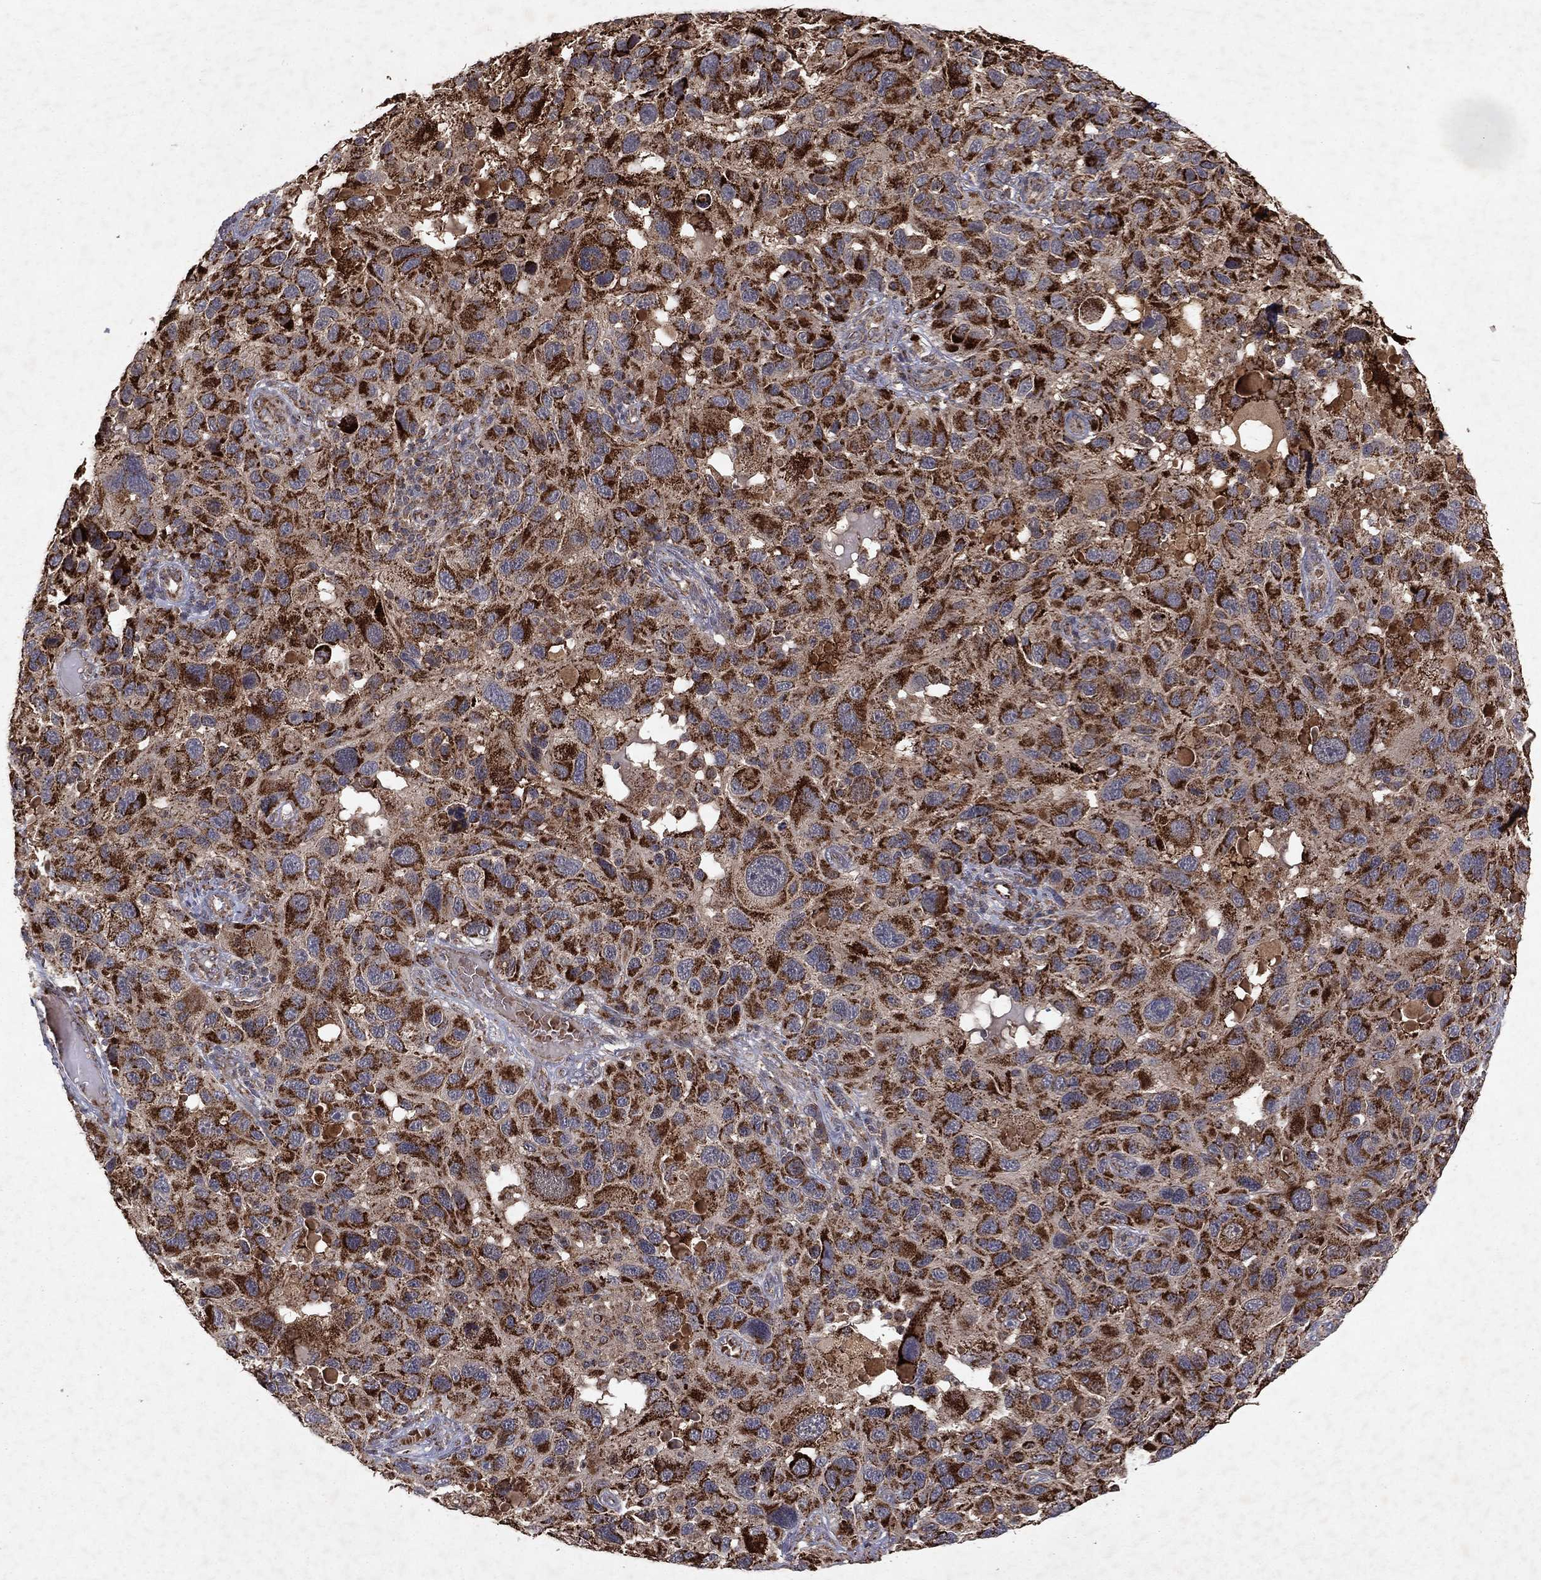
{"staining": {"intensity": "strong", "quantity": ">75%", "location": "cytoplasmic/membranous"}, "tissue": "melanoma", "cell_type": "Tumor cells", "image_type": "cancer", "snomed": [{"axis": "morphology", "description": "Malignant melanoma, NOS"}, {"axis": "topography", "description": "Skin"}], "caption": "There is high levels of strong cytoplasmic/membranous staining in tumor cells of malignant melanoma, as demonstrated by immunohistochemical staining (brown color).", "gene": "PYROXD2", "patient": {"sex": "male", "age": 53}}